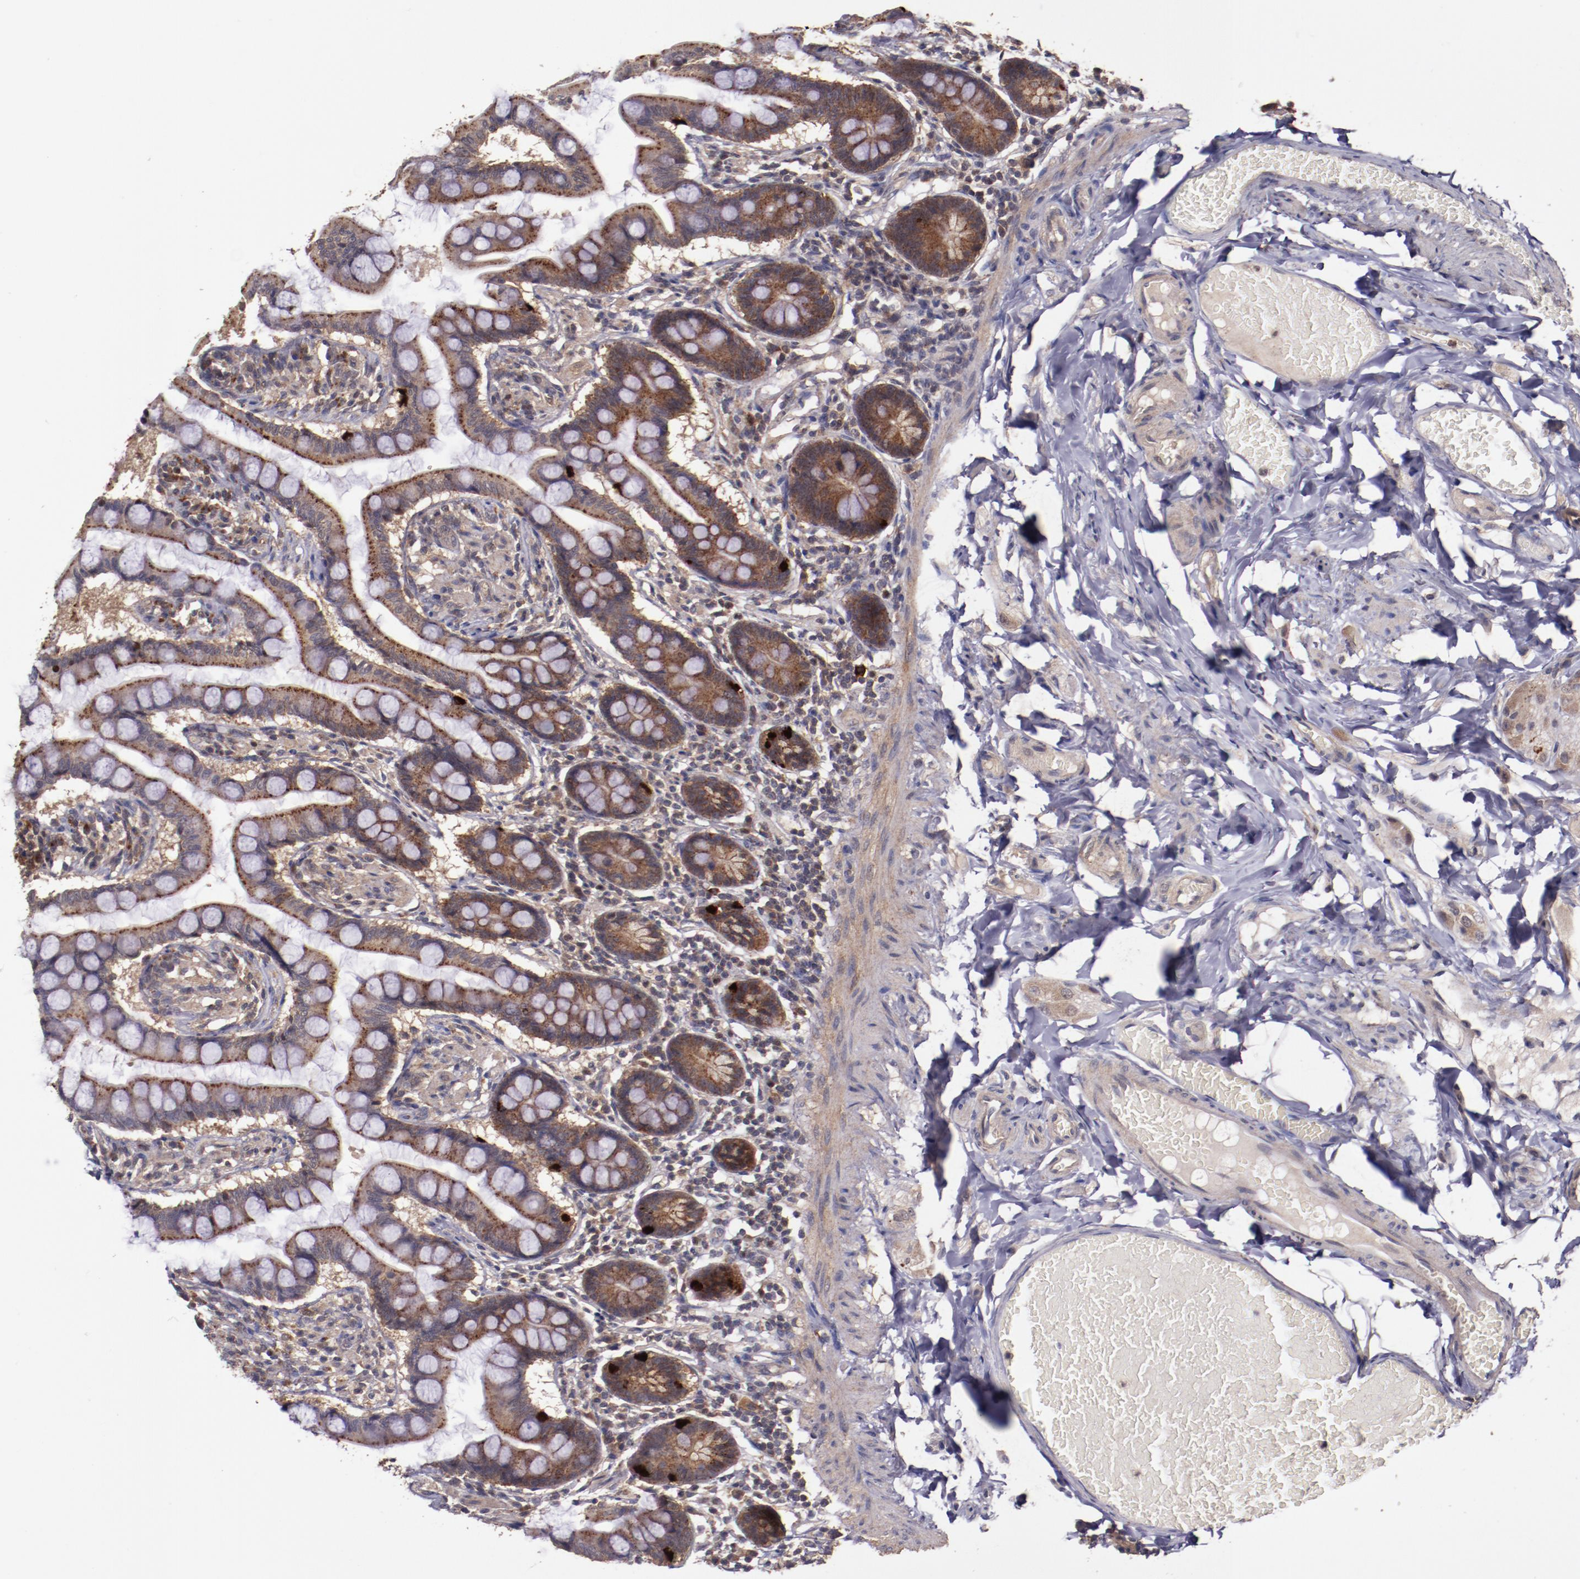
{"staining": {"intensity": "strong", "quantity": "<25%", "location": "cytoplasmic/membranous"}, "tissue": "small intestine", "cell_type": "Glandular cells", "image_type": "normal", "snomed": [{"axis": "morphology", "description": "Normal tissue, NOS"}, {"axis": "topography", "description": "Small intestine"}], "caption": "Normal small intestine reveals strong cytoplasmic/membranous positivity in approximately <25% of glandular cells Nuclei are stained in blue..", "gene": "FTSJ1", "patient": {"sex": "male", "age": 41}}